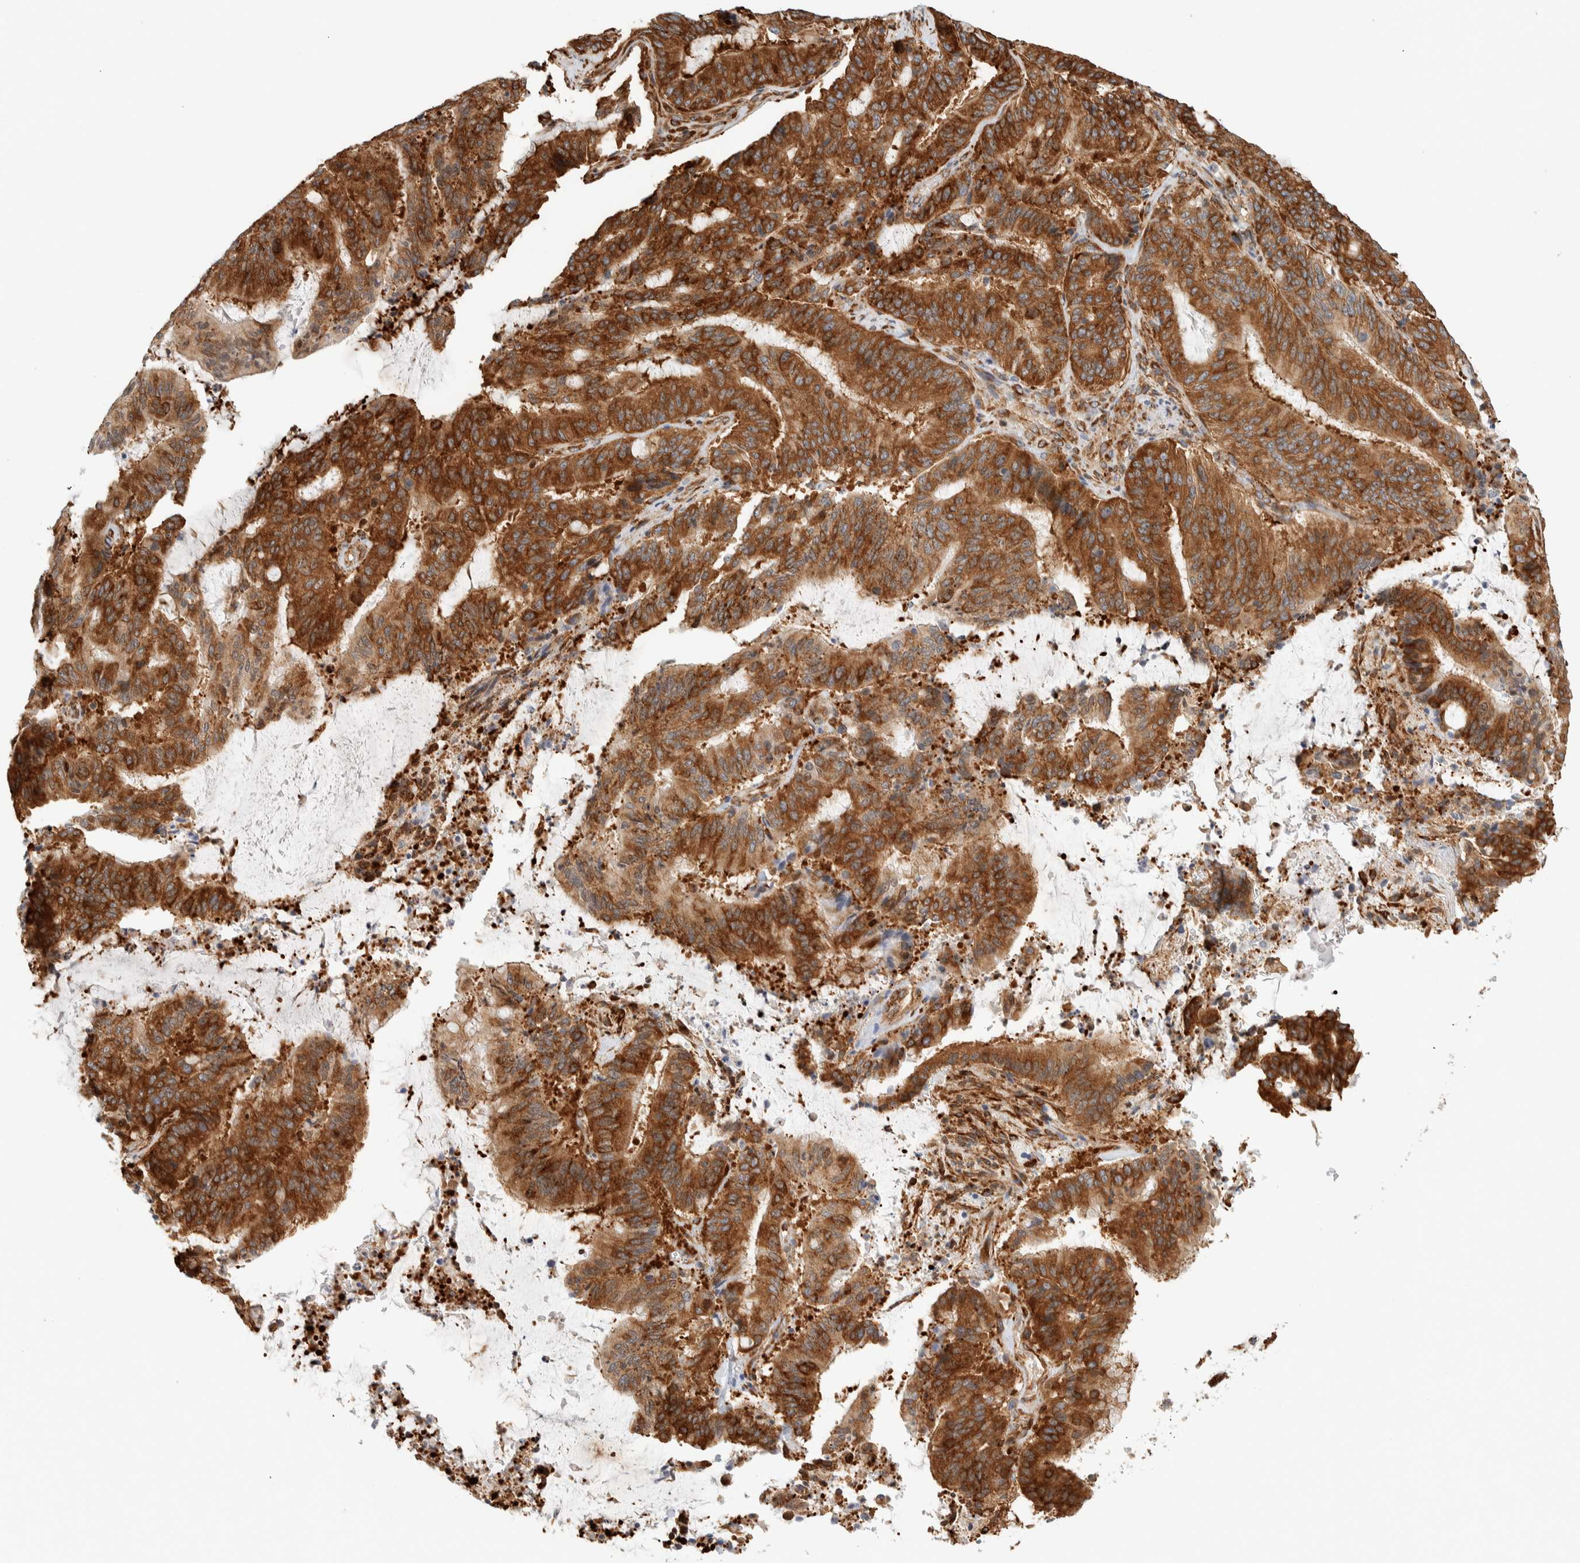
{"staining": {"intensity": "strong", "quantity": ">75%", "location": "cytoplasmic/membranous"}, "tissue": "liver cancer", "cell_type": "Tumor cells", "image_type": "cancer", "snomed": [{"axis": "morphology", "description": "Normal tissue, NOS"}, {"axis": "morphology", "description": "Cholangiocarcinoma"}, {"axis": "topography", "description": "Liver"}, {"axis": "topography", "description": "Peripheral nerve tissue"}], "caption": "A brown stain shows strong cytoplasmic/membranous expression of a protein in human cholangiocarcinoma (liver) tumor cells. The protein is stained brown, and the nuclei are stained in blue (DAB (3,3'-diaminobenzidine) IHC with brightfield microscopy, high magnification).", "gene": "LLGL2", "patient": {"sex": "female", "age": 73}}